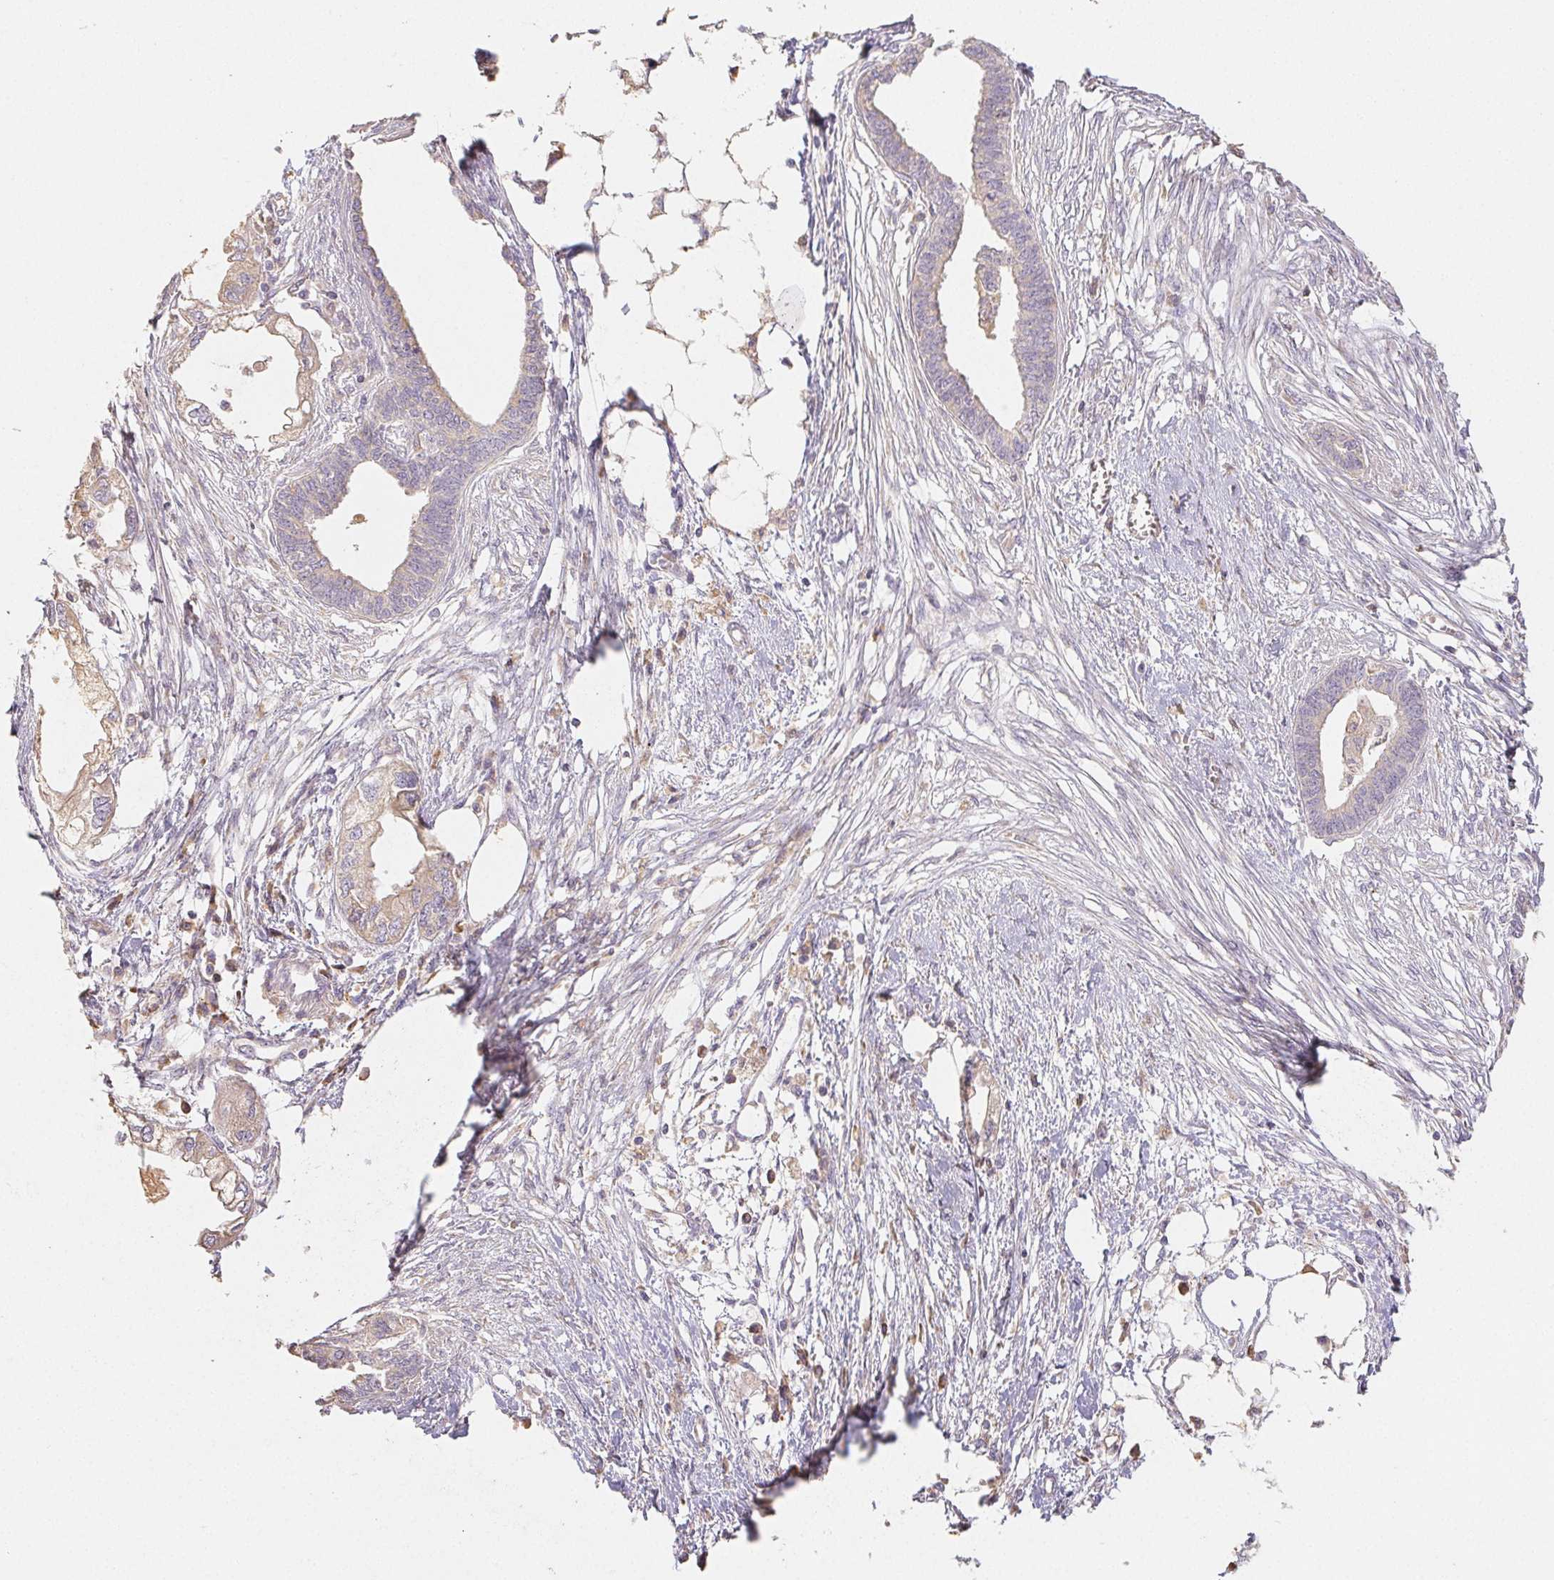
{"staining": {"intensity": "weak", "quantity": "25%-75%", "location": "cytoplasmic/membranous"}, "tissue": "endometrial cancer", "cell_type": "Tumor cells", "image_type": "cancer", "snomed": [{"axis": "morphology", "description": "Adenocarcinoma, NOS"}, {"axis": "morphology", "description": "Adenocarcinoma, metastatic, NOS"}, {"axis": "topography", "description": "Adipose tissue"}, {"axis": "topography", "description": "Endometrium"}], "caption": "High-magnification brightfield microscopy of adenocarcinoma (endometrial) stained with DAB (3,3'-diaminobenzidine) (brown) and counterstained with hematoxylin (blue). tumor cells exhibit weak cytoplasmic/membranous positivity is identified in approximately25%-75% of cells.", "gene": "ACVR1B", "patient": {"sex": "female", "age": 67}}